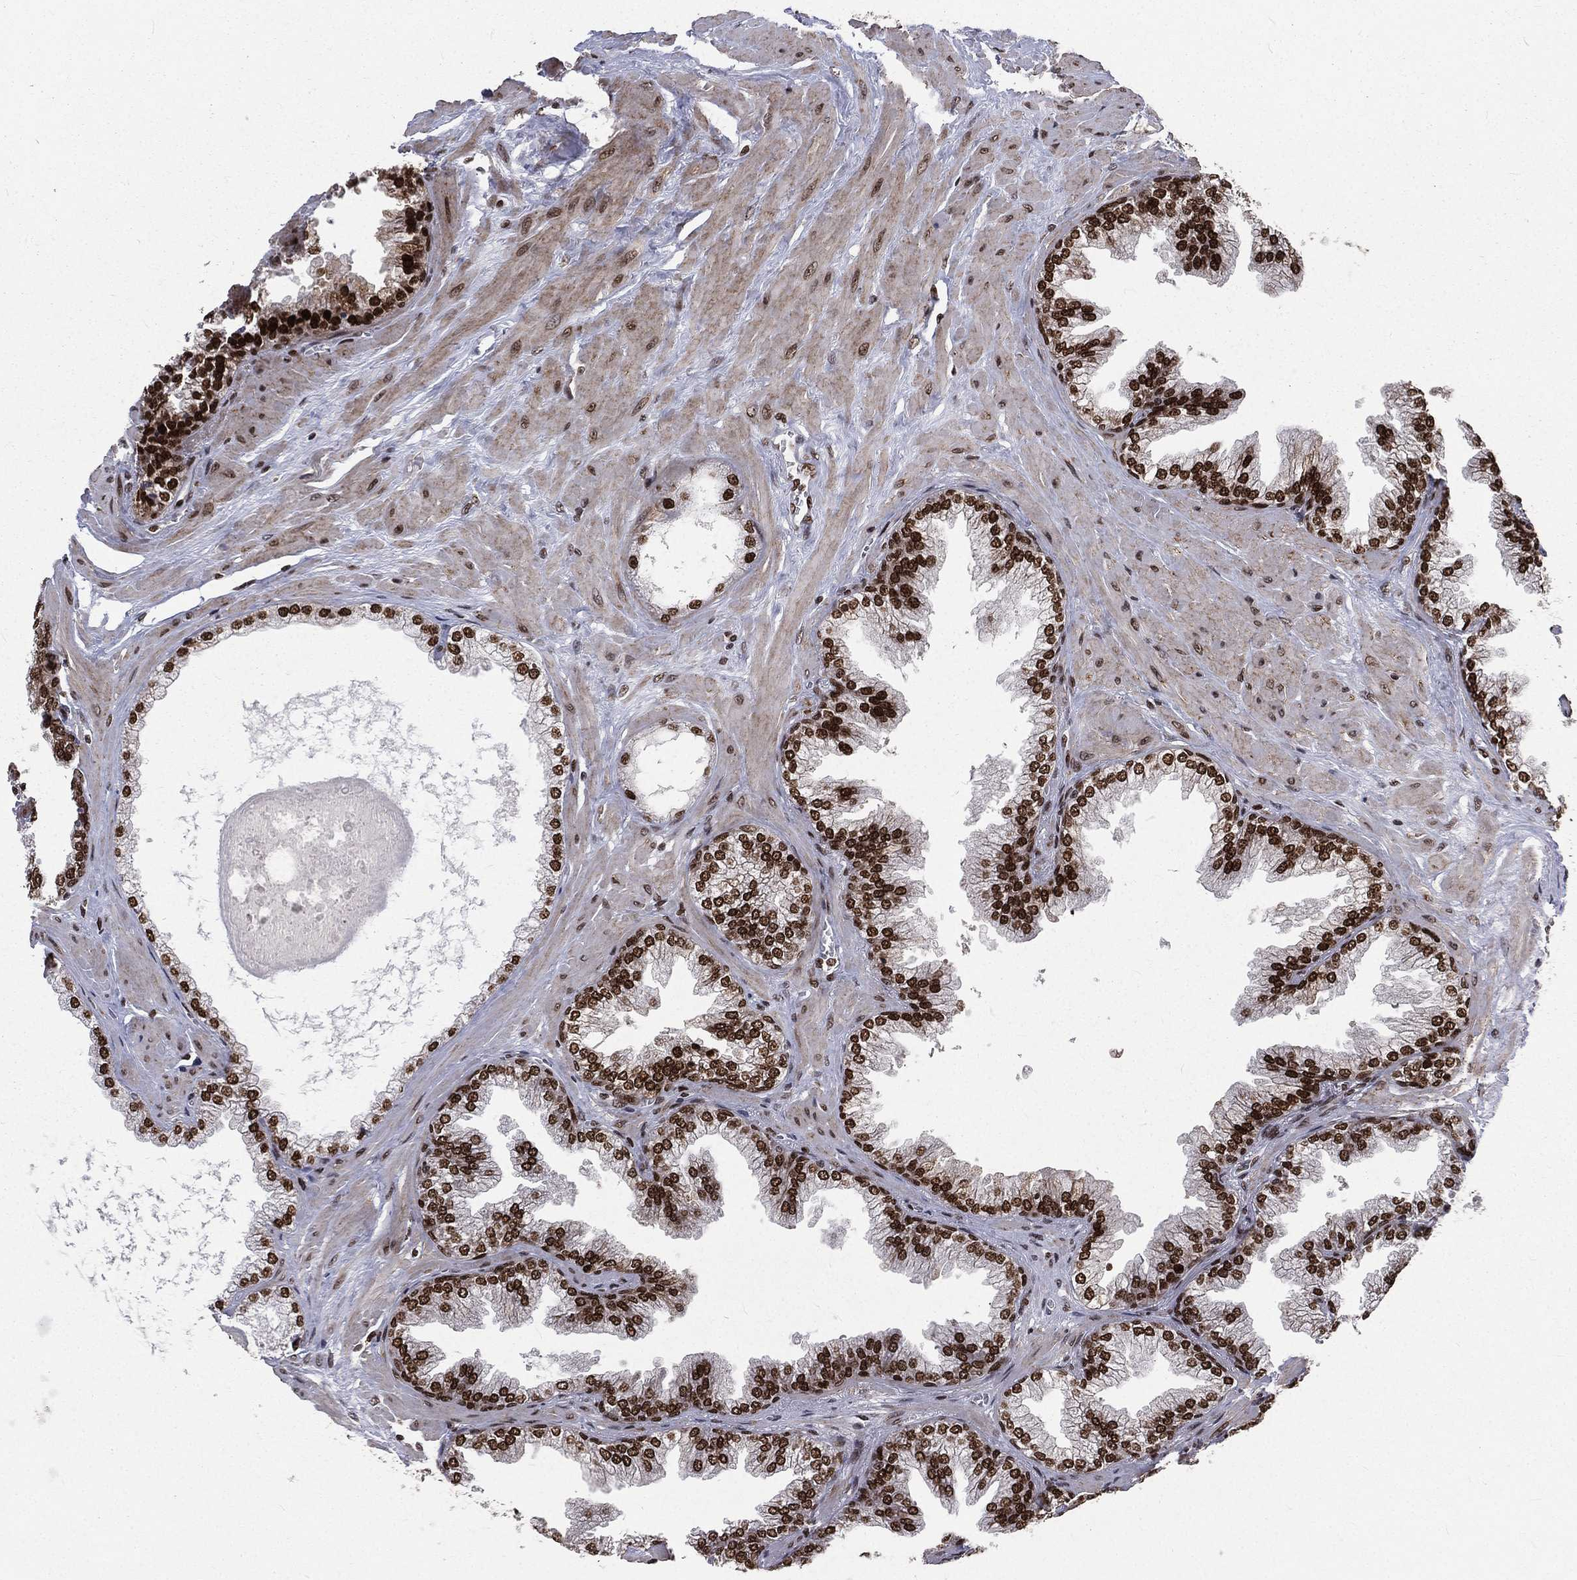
{"staining": {"intensity": "strong", "quantity": ">75%", "location": "nuclear"}, "tissue": "prostate cancer", "cell_type": "Tumor cells", "image_type": "cancer", "snomed": [{"axis": "morphology", "description": "Adenocarcinoma, Low grade"}, {"axis": "topography", "description": "Prostate"}], "caption": "Protein expression analysis of prostate adenocarcinoma (low-grade) displays strong nuclear staining in about >75% of tumor cells. (DAB IHC, brown staining for protein, blue staining for nuclei).", "gene": "POLB", "patient": {"sex": "male", "age": 72}}